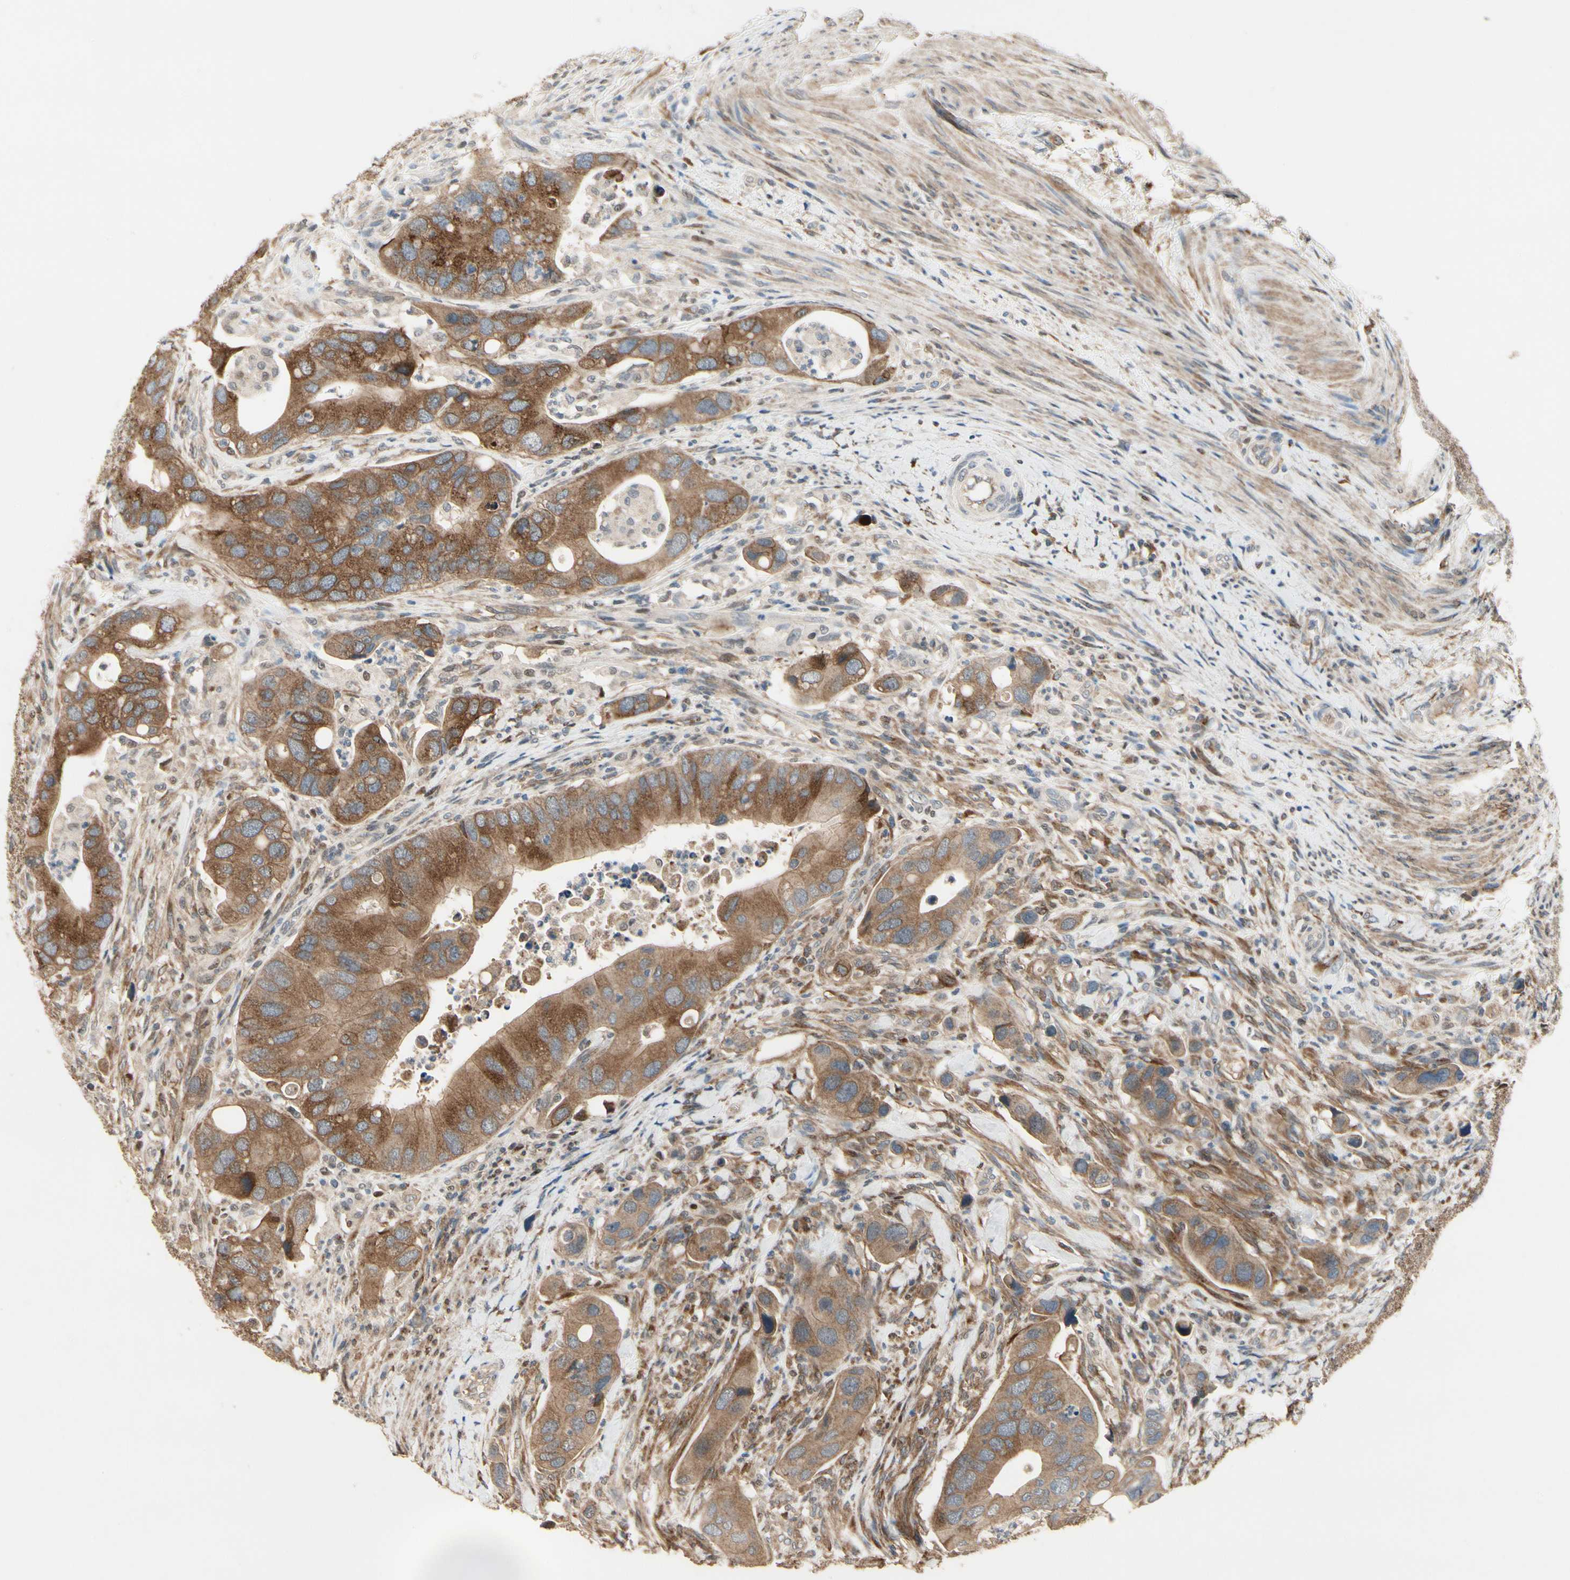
{"staining": {"intensity": "strong", "quantity": ">75%", "location": "cytoplasmic/membranous"}, "tissue": "colorectal cancer", "cell_type": "Tumor cells", "image_type": "cancer", "snomed": [{"axis": "morphology", "description": "Adenocarcinoma, NOS"}, {"axis": "topography", "description": "Rectum"}], "caption": "This micrograph exhibits colorectal cancer (adenocarcinoma) stained with immunohistochemistry to label a protein in brown. The cytoplasmic/membranous of tumor cells show strong positivity for the protein. Nuclei are counter-stained blue.", "gene": "CGREF1", "patient": {"sex": "female", "age": 57}}